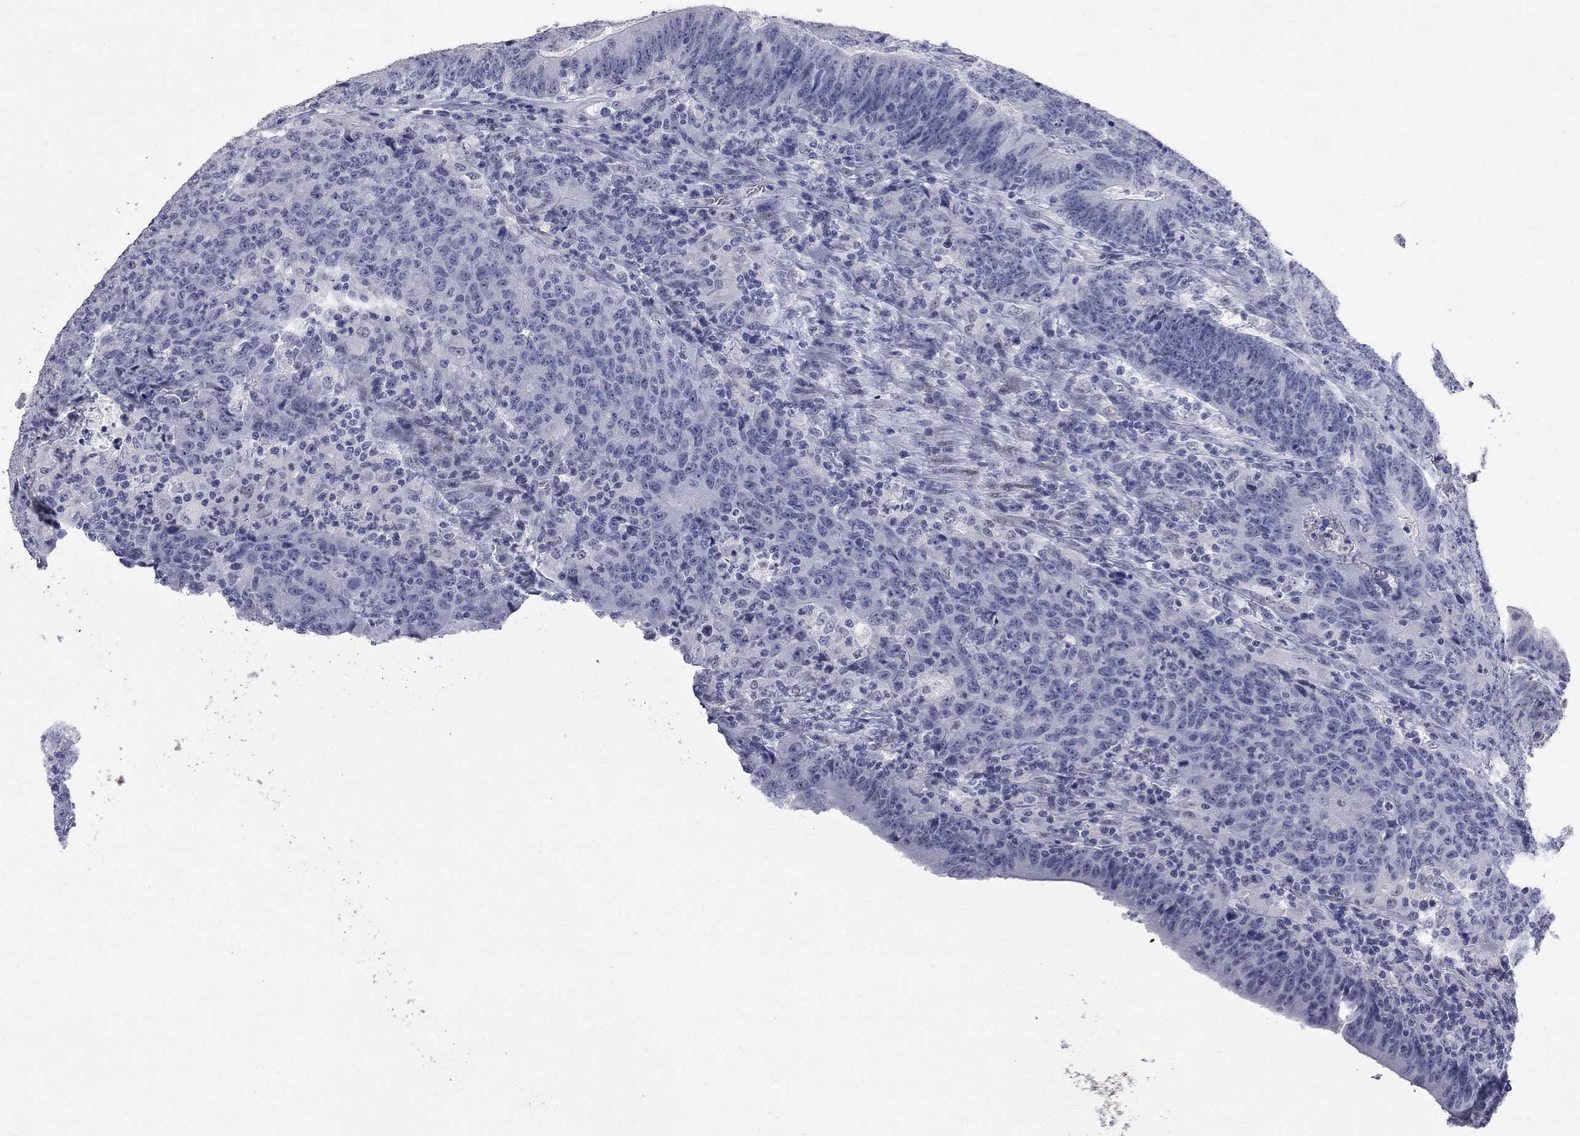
{"staining": {"intensity": "negative", "quantity": "none", "location": "none"}, "tissue": "colorectal cancer", "cell_type": "Tumor cells", "image_type": "cancer", "snomed": [{"axis": "morphology", "description": "Adenocarcinoma, NOS"}, {"axis": "topography", "description": "Colon"}], "caption": "High power microscopy image of an IHC image of colorectal cancer, revealing no significant positivity in tumor cells. The staining is performed using DAB (3,3'-diaminobenzidine) brown chromogen with nuclei counter-stained in using hematoxylin.", "gene": "SLC51A", "patient": {"sex": "female", "age": 75}}